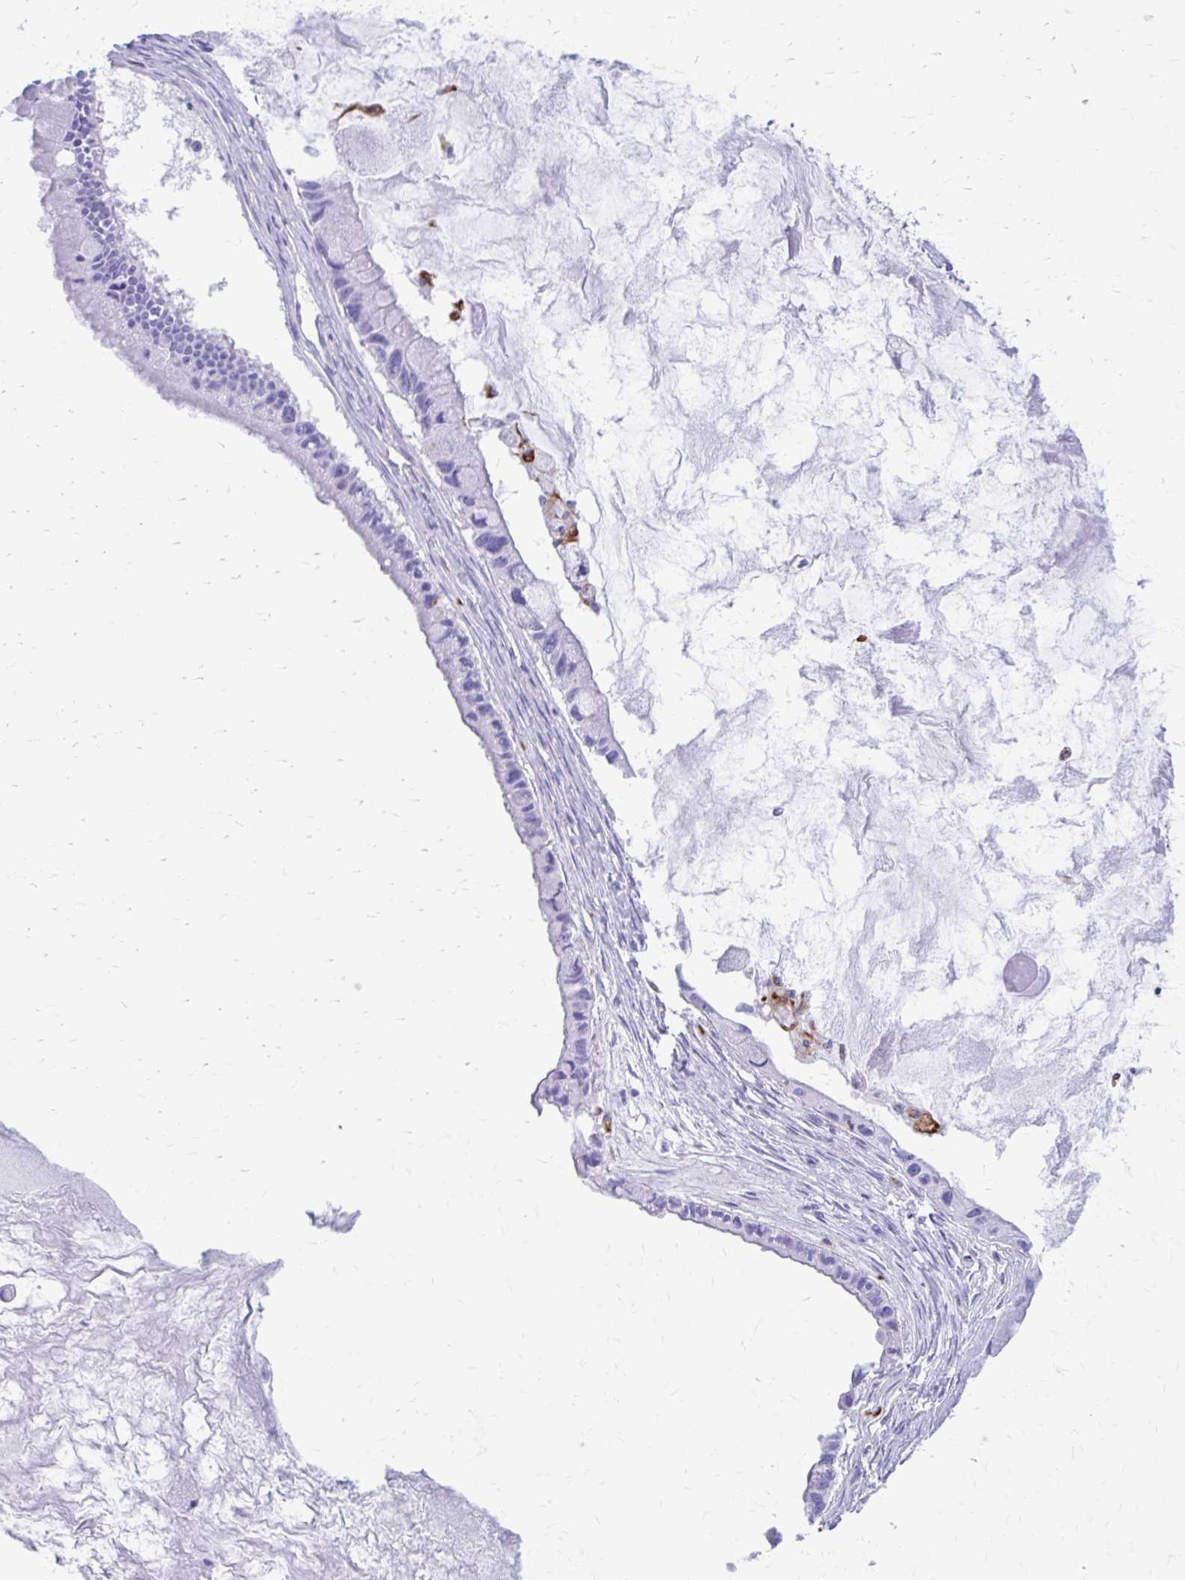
{"staining": {"intensity": "negative", "quantity": "none", "location": "none"}, "tissue": "ovarian cancer", "cell_type": "Tumor cells", "image_type": "cancer", "snomed": [{"axis": "morphology", "description": "Cystadenocarcinoma, mucinous, NOS"}, {"axis": "topography", "description": "Ovary"}], "caption": "The image displays no staining of tumor cells in ovarian cancer.", "gene": "ZNF699", "patient": {"sex": "female", "age": 63}}